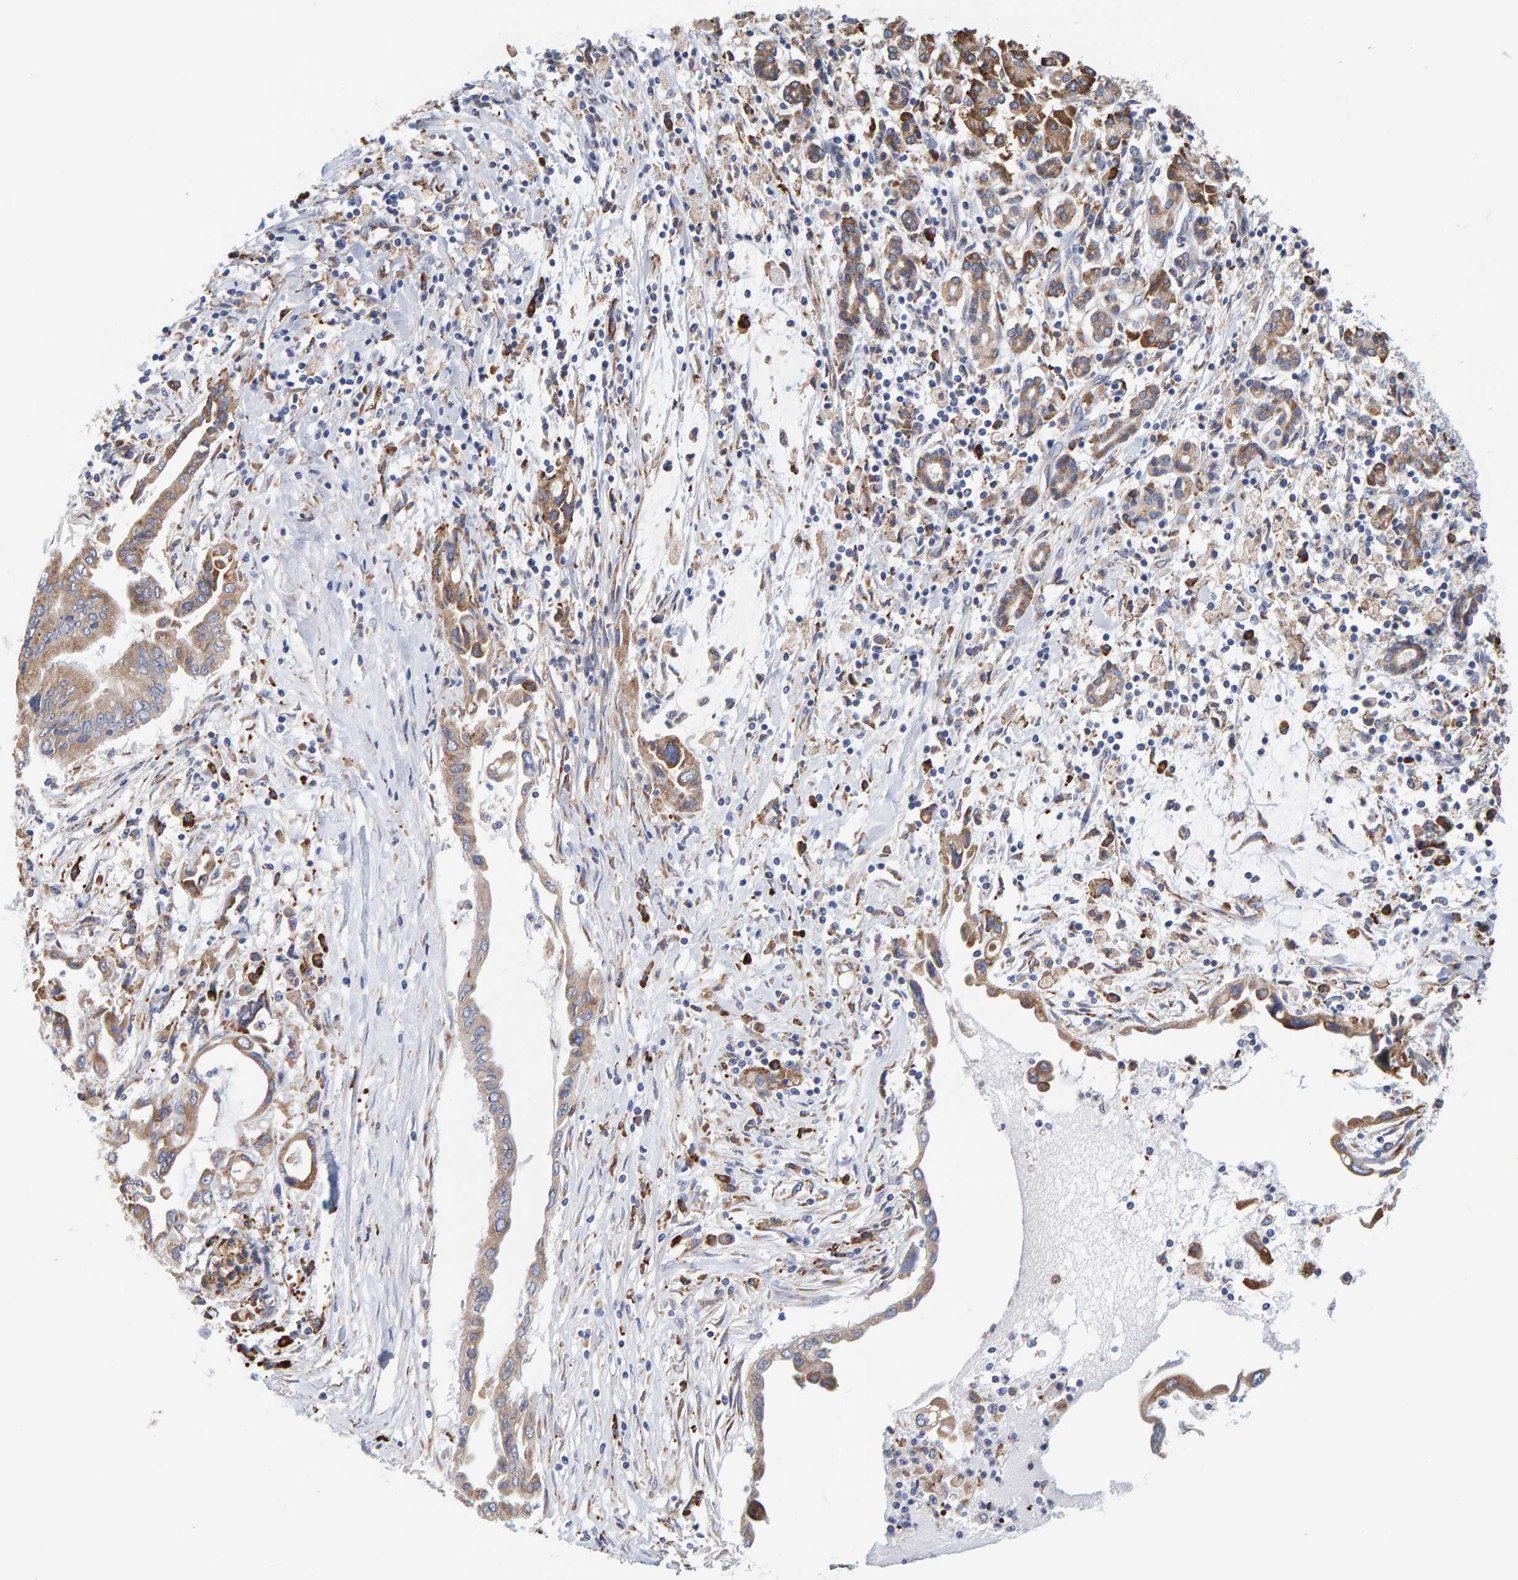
{"staining": {"intensity": "moderate", "quantity": ">75%", "location": "cytoplasmic/membranous"}, "tissue": "pancreatic cancer", "cell_type": "Tumor cells", "image_type": "cancer", "snomed": [{"axis": "morphology", "description": "Adenocarcinoma, NOS"}, {"axis": "topography", "description": "Pancreas"}], "caption": "IHC image of human pancreatic adenocarcinoma stained for a protein (brown), which shows medium levels of moderate cytoplasmic/membranous expression in about >75% of tumor cells.", "gene": "SGPL1", "patient": {"sex": "female", "age": 57}}